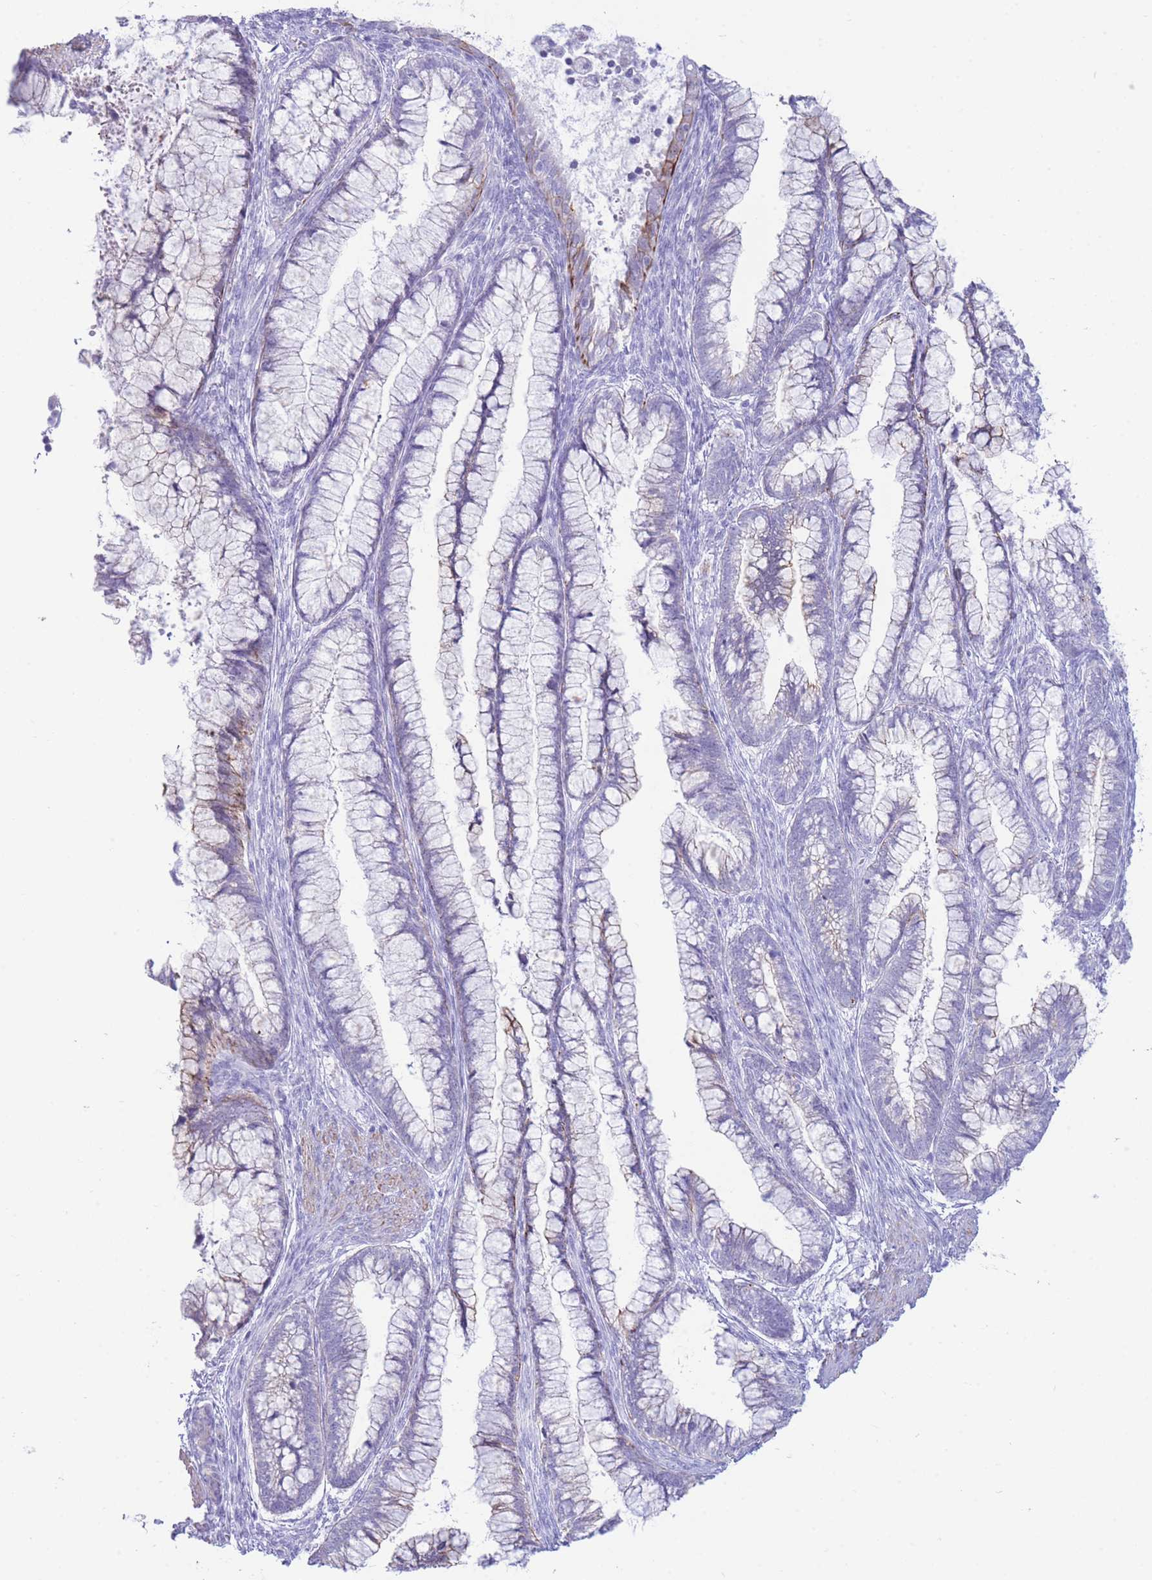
{"staining": {"intensity": "negative", "quantity": "none", "location": "none"}, "tissue": "cervical cancer", "cell_type": "Tumor cells", "image_type": "cancer", "snomed": [{"axis": "morphology", "description": "Adenocarcinoma, NOS"}, {"axis": "topography", "description": "Cervix"}], "caption": "Immunohistochemical staining of cervical cancer reveals no significant positivity in tumor cells.", "gene": "VWA8", "patient": {"sex": "female", "age": 44}}